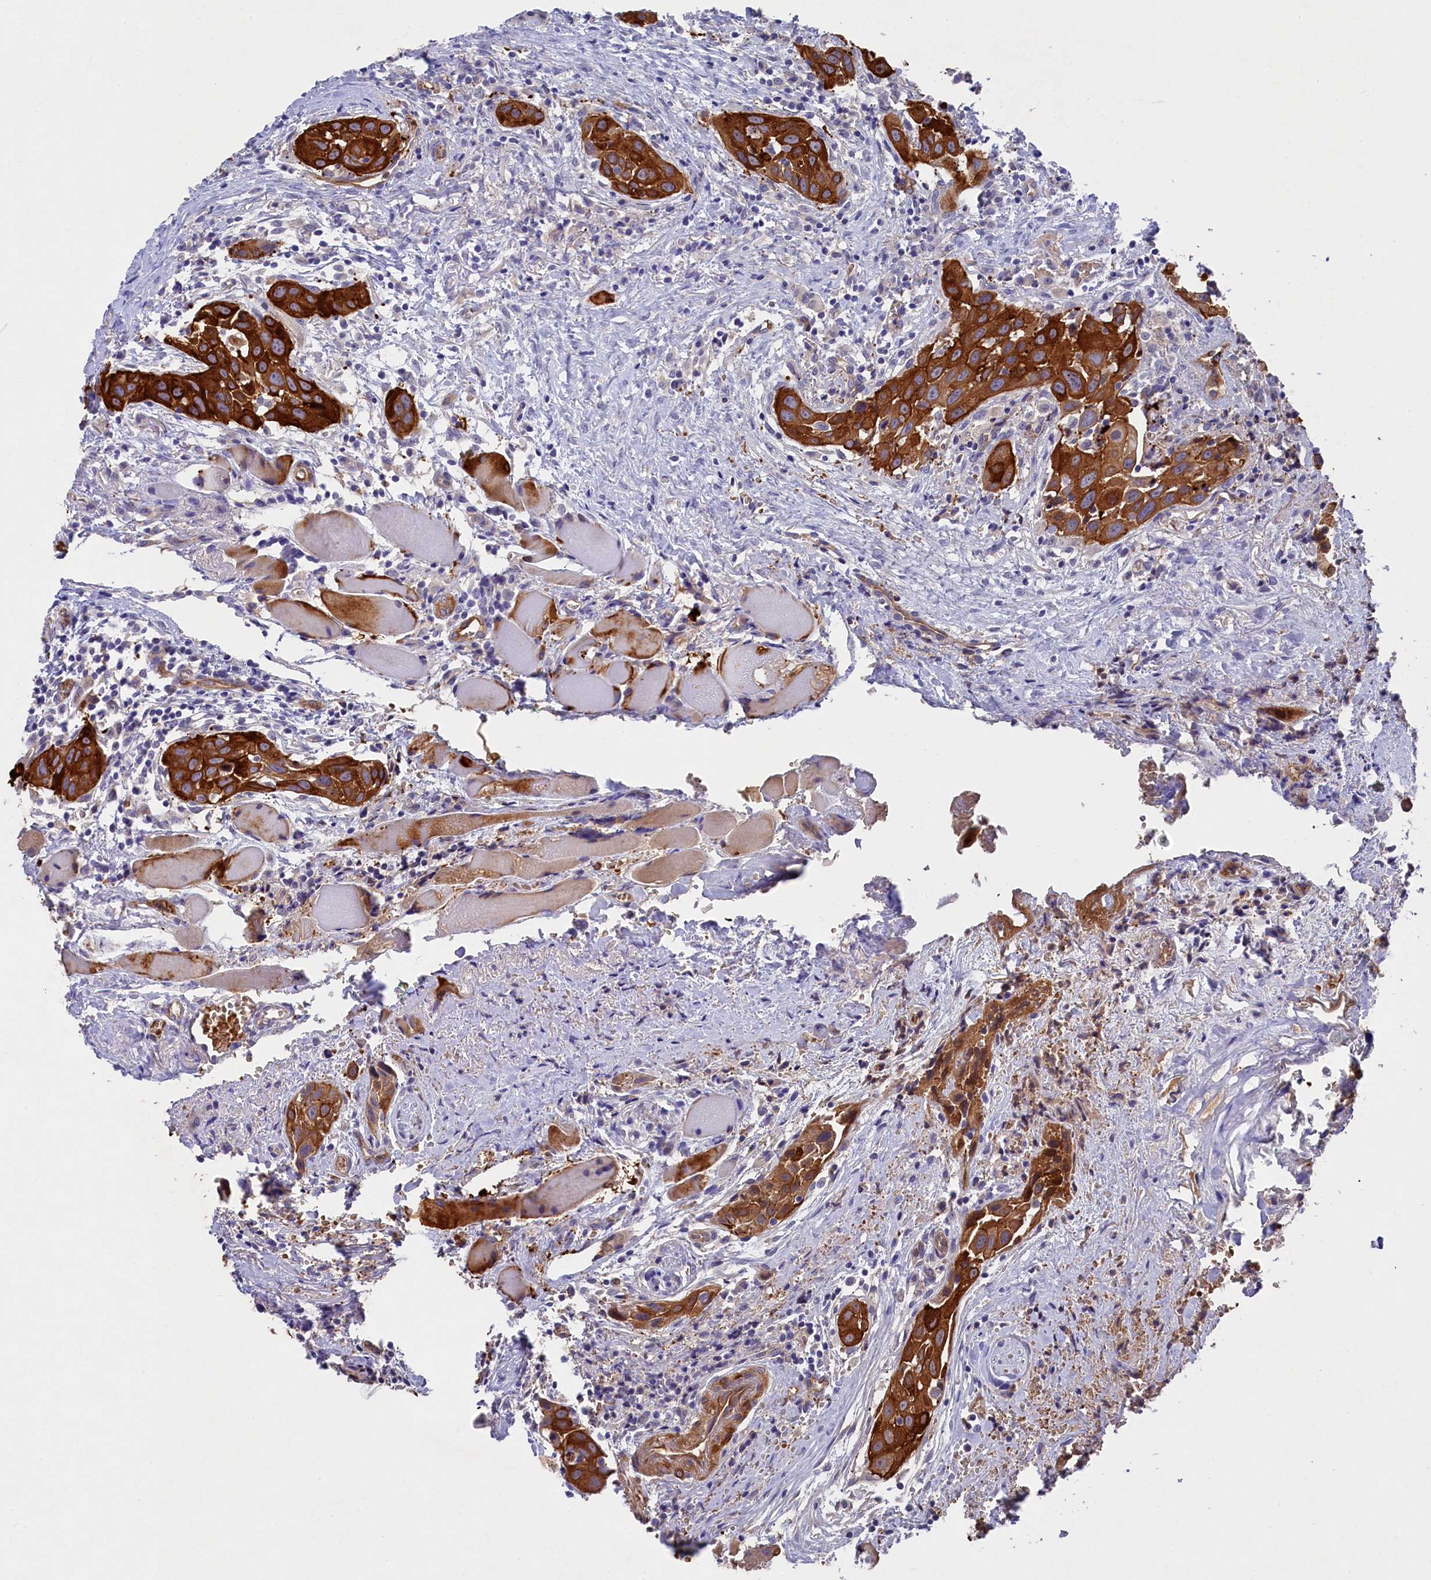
{"staining": {"intensity": "strong", "quantity": ">75%", "location": "cytoplasmic/membranous"}, "tissue": "head and neck cancer", "cell_type": "Tumor cells", "image_type": "cancer", "snomed": [{"axis": "morphology", "description": "Squamous cell carcinoma, NOS"}, {"axis": "topography", "description": "Oral tissue"}, {"axis": "topography", "description": "Head-Neck"}], "caption": "Immunohistochemical staining of human head and neck squamous cell carcinoma displays high levels of strong cytoplasmic/membranous protein positivity in approximately >75% of tumor cells. The staining was performed using DAB (3,3'-diaminobenzidine), with brown indicating positive protein expression. Nuclei are stained blue with hematoxylin.", "gene": "LHFPL4", "patient": {"sex": "female", "age": 50}}